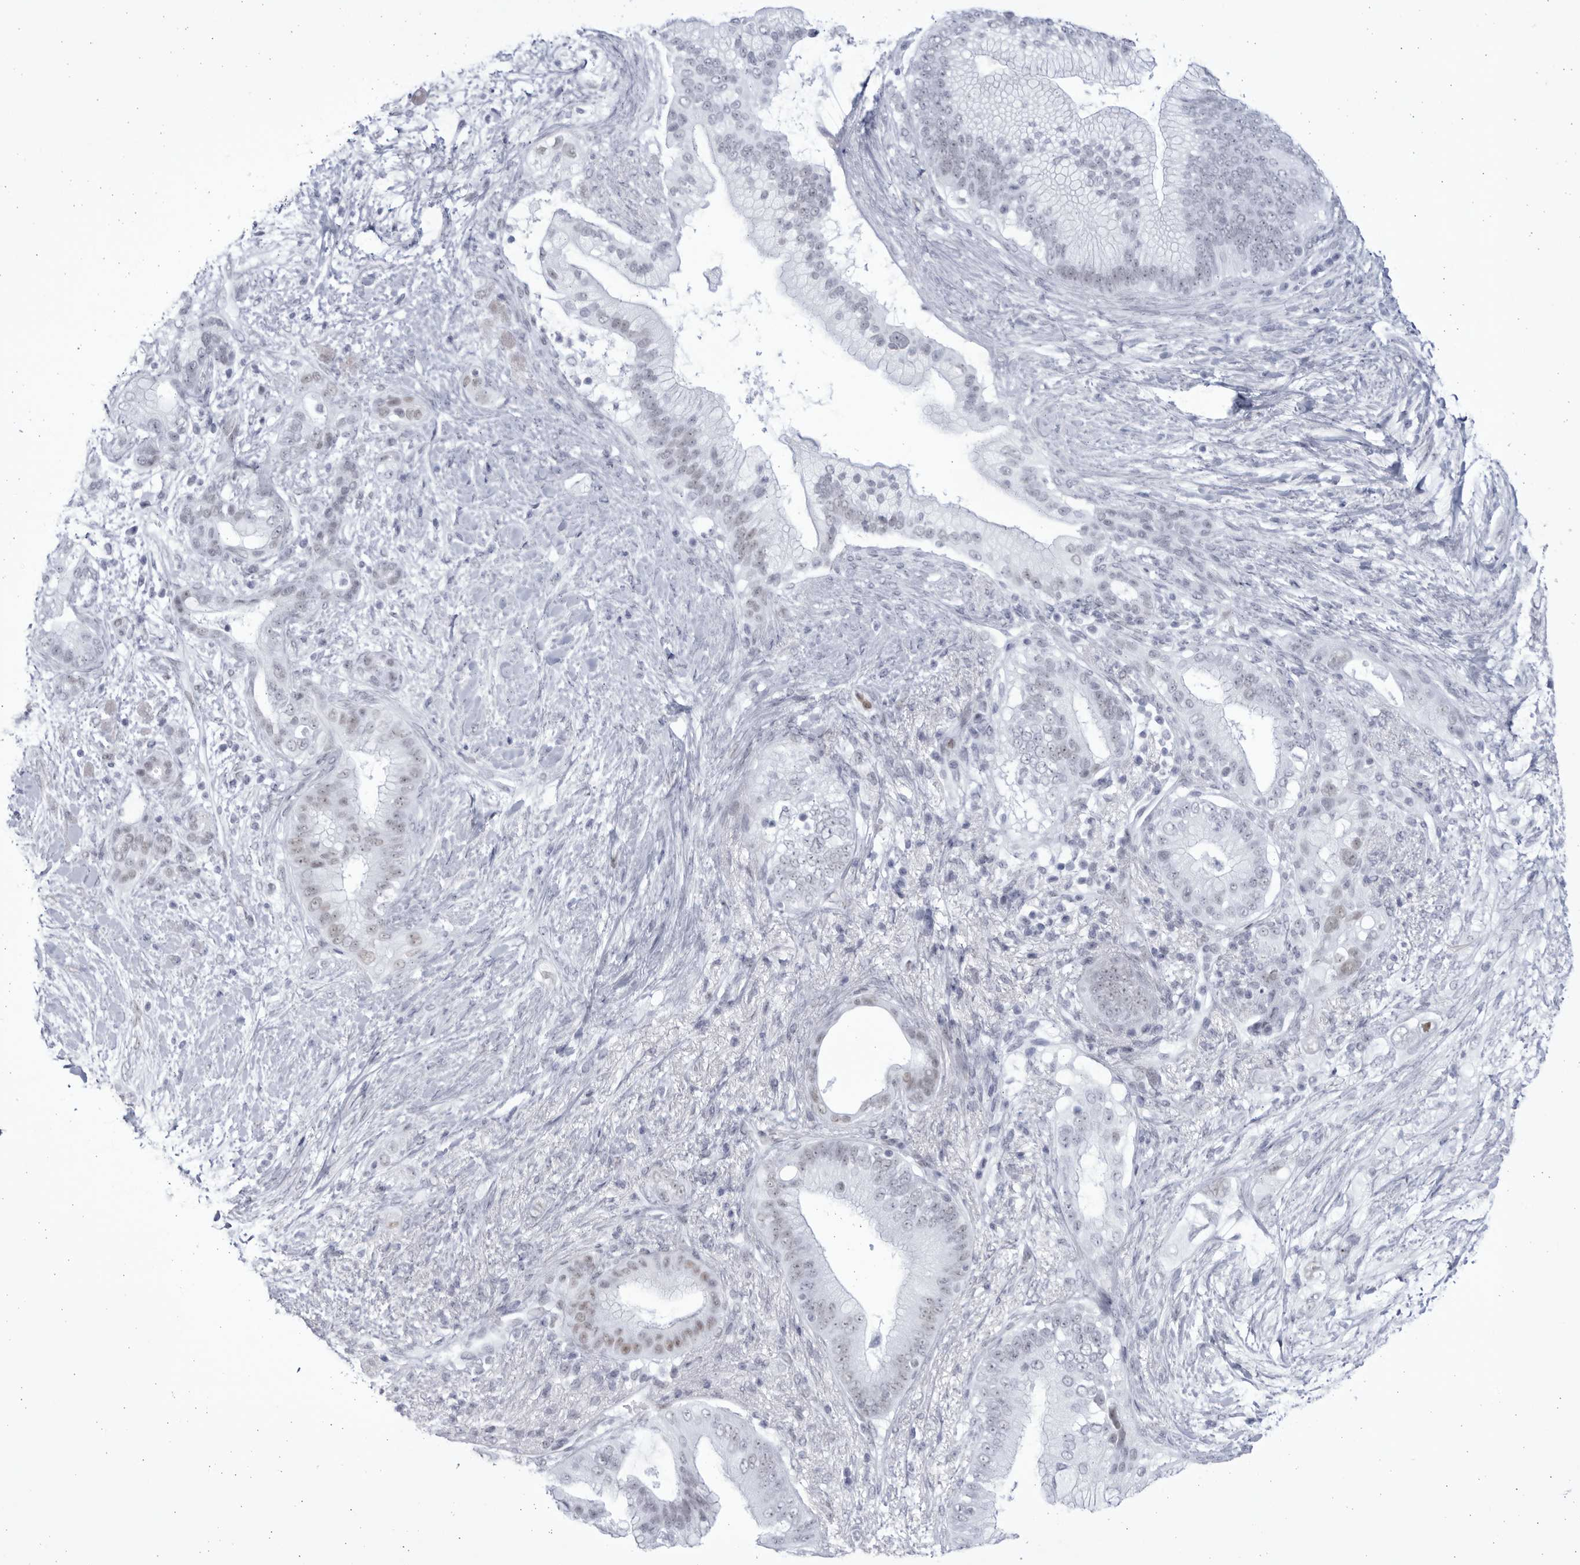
{"staining": {"intensity": "weak", "quantity": "25%-75%", "location": "nuclear"}, "tissue": "pancreatic cancer", "cell_type": "Tumor cells", "image_type": "cancer", "snomed": [{"axis": "morphology", "description": "Adenocarcinoma, NOS"}, {"axis": "topography", "description": "Pancreas"}], "caption": "Protein expression analysis of pancreatic adenocarcinoma displays weak nuclear expression in about 25%-75% of tumor cells.", "gene": "CCDC181", "patient": {"sex": "male", "age": 53}}